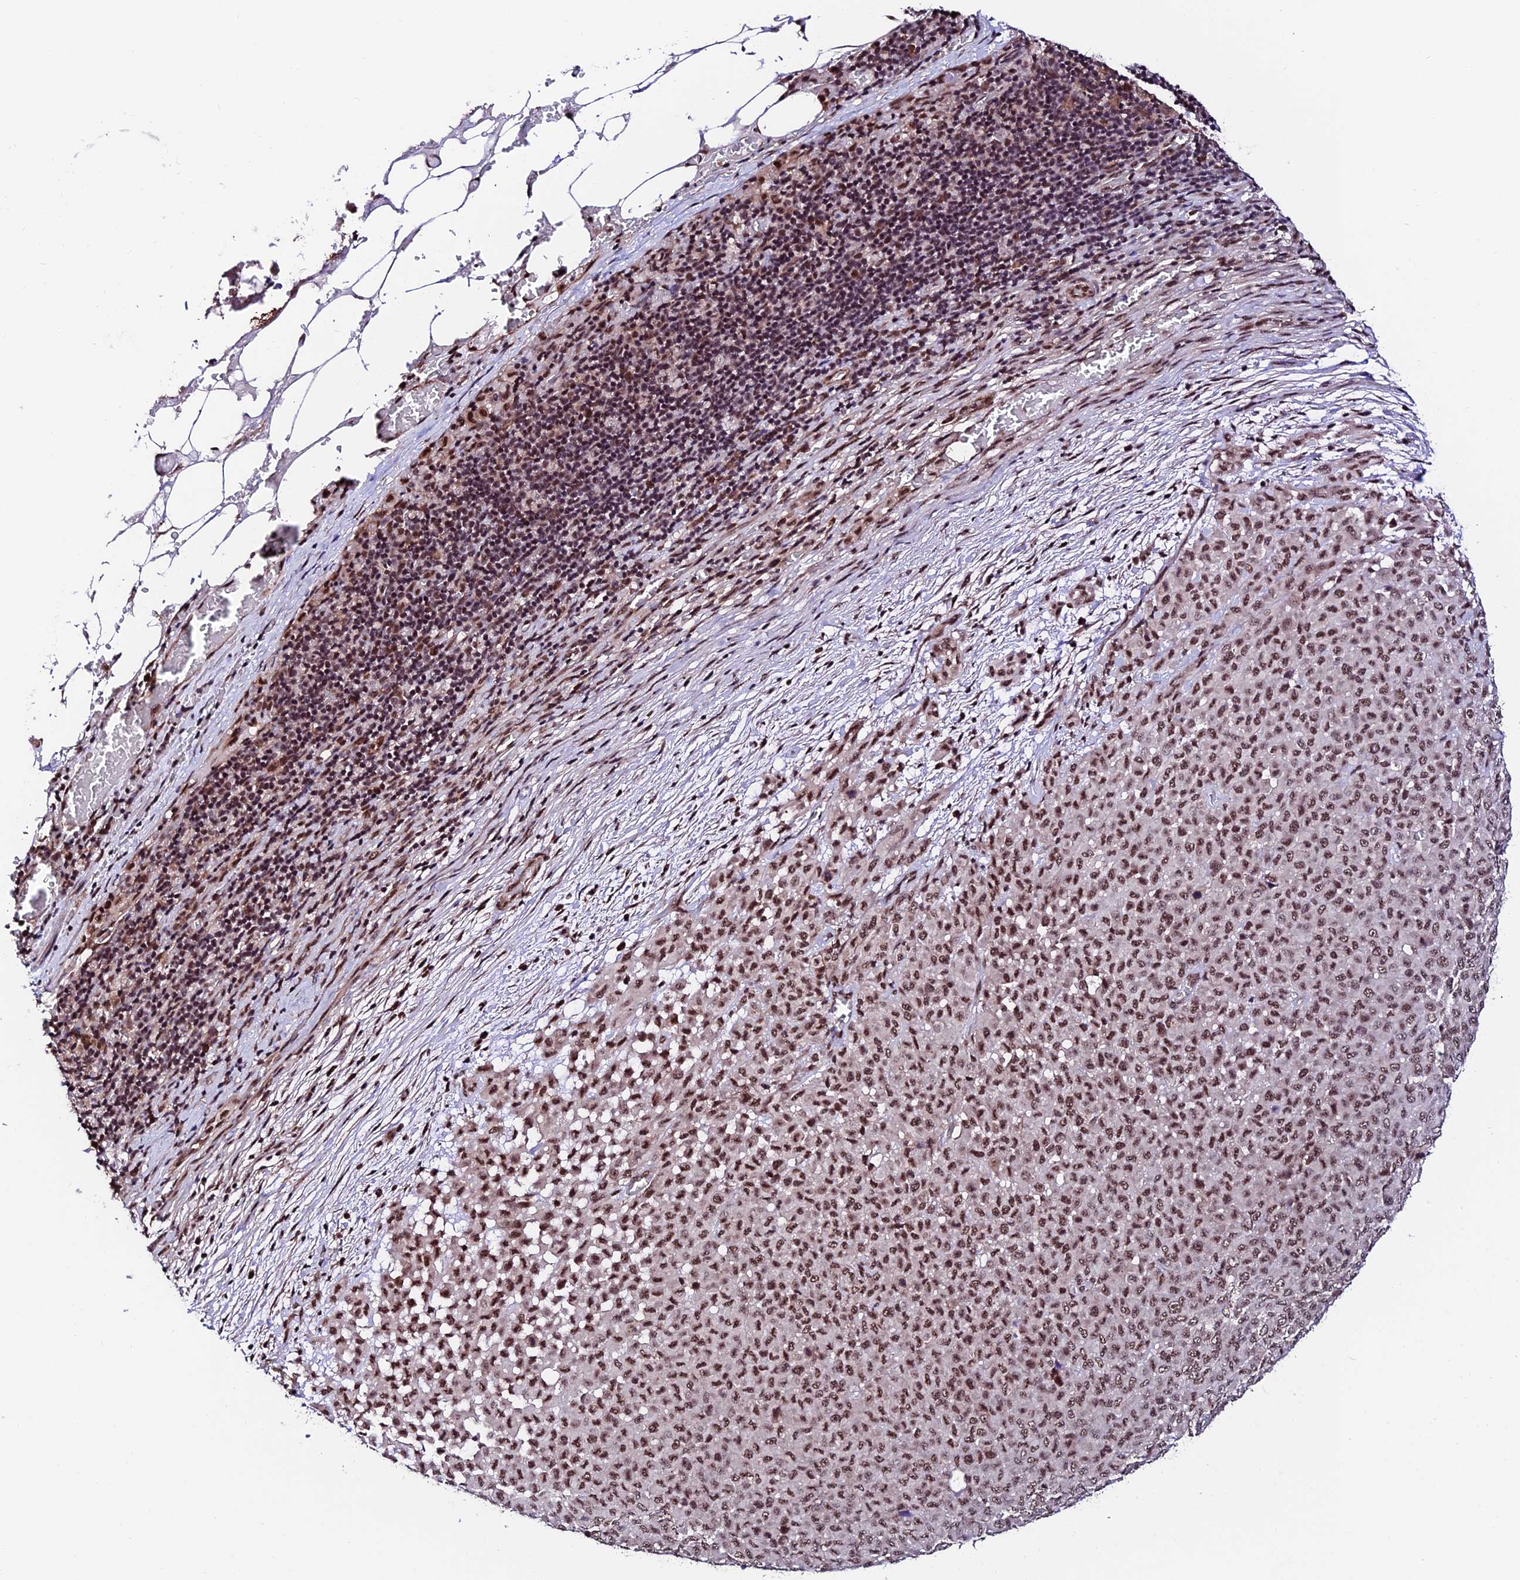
{"staining": {"intensity": "strong", "quantity": ">75%", "location": "nuclear"}, "tissue": "melanoma", "cell_type": "Tumor cells", "image_type": "cancer", "snomed": [{"axis": "morphology", "description": "Malignant melanoma, Metastatic site"}, {"axis": "topography", "description": "Skin"}], "caption": "Protein expression analysis of human malignant melanoma (metastatic site) reveals strong nuclear staining in approximately >75% of tumor cells. (IHC, brightfield microscopy, high magnification).", "gene": "RBM42", "patient": {"sex": "female", "age": 81}}